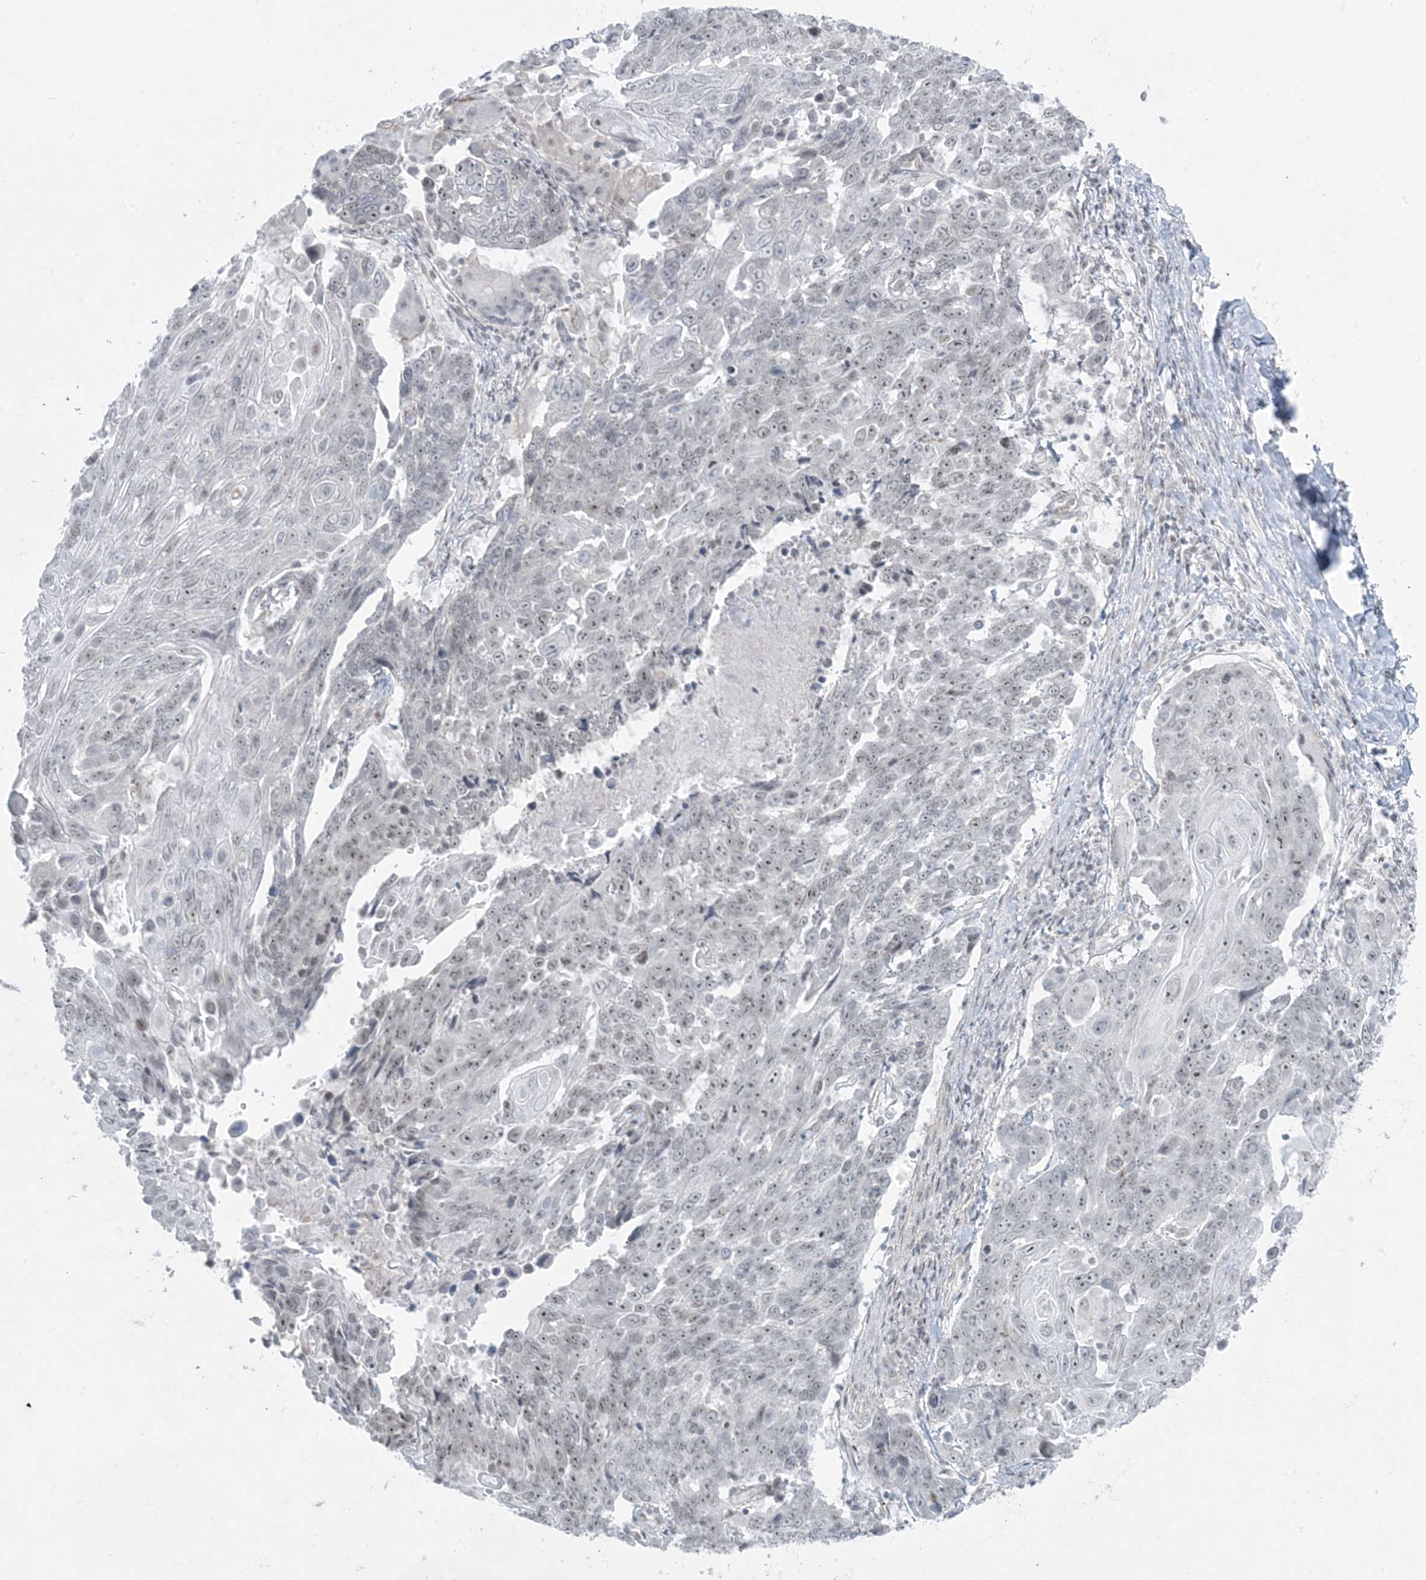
{"staining": {"intensity": "weak", "quantity": "<25%", "location": "nuclear"}, "tissue": "lung cancer", "cell_type": "Tumor cells", "image_type": "cancer", "snomed": [{"axis": "morphology", "description": "Squamous cell carcinoma, NOS"}, {"axis": "topography", "description": "Lung"}], "caption": "A photomicrograph of human lung cancer (squamous cell carcinoma) is negative for staining in tumor cells. (DAB (3,3'-diaminobenzidine) immunohistochemistry visualized using brightfield microscopy, high magnification).", "gene": "ZNF787", "patient": {"sex": "male", "age": 66}}